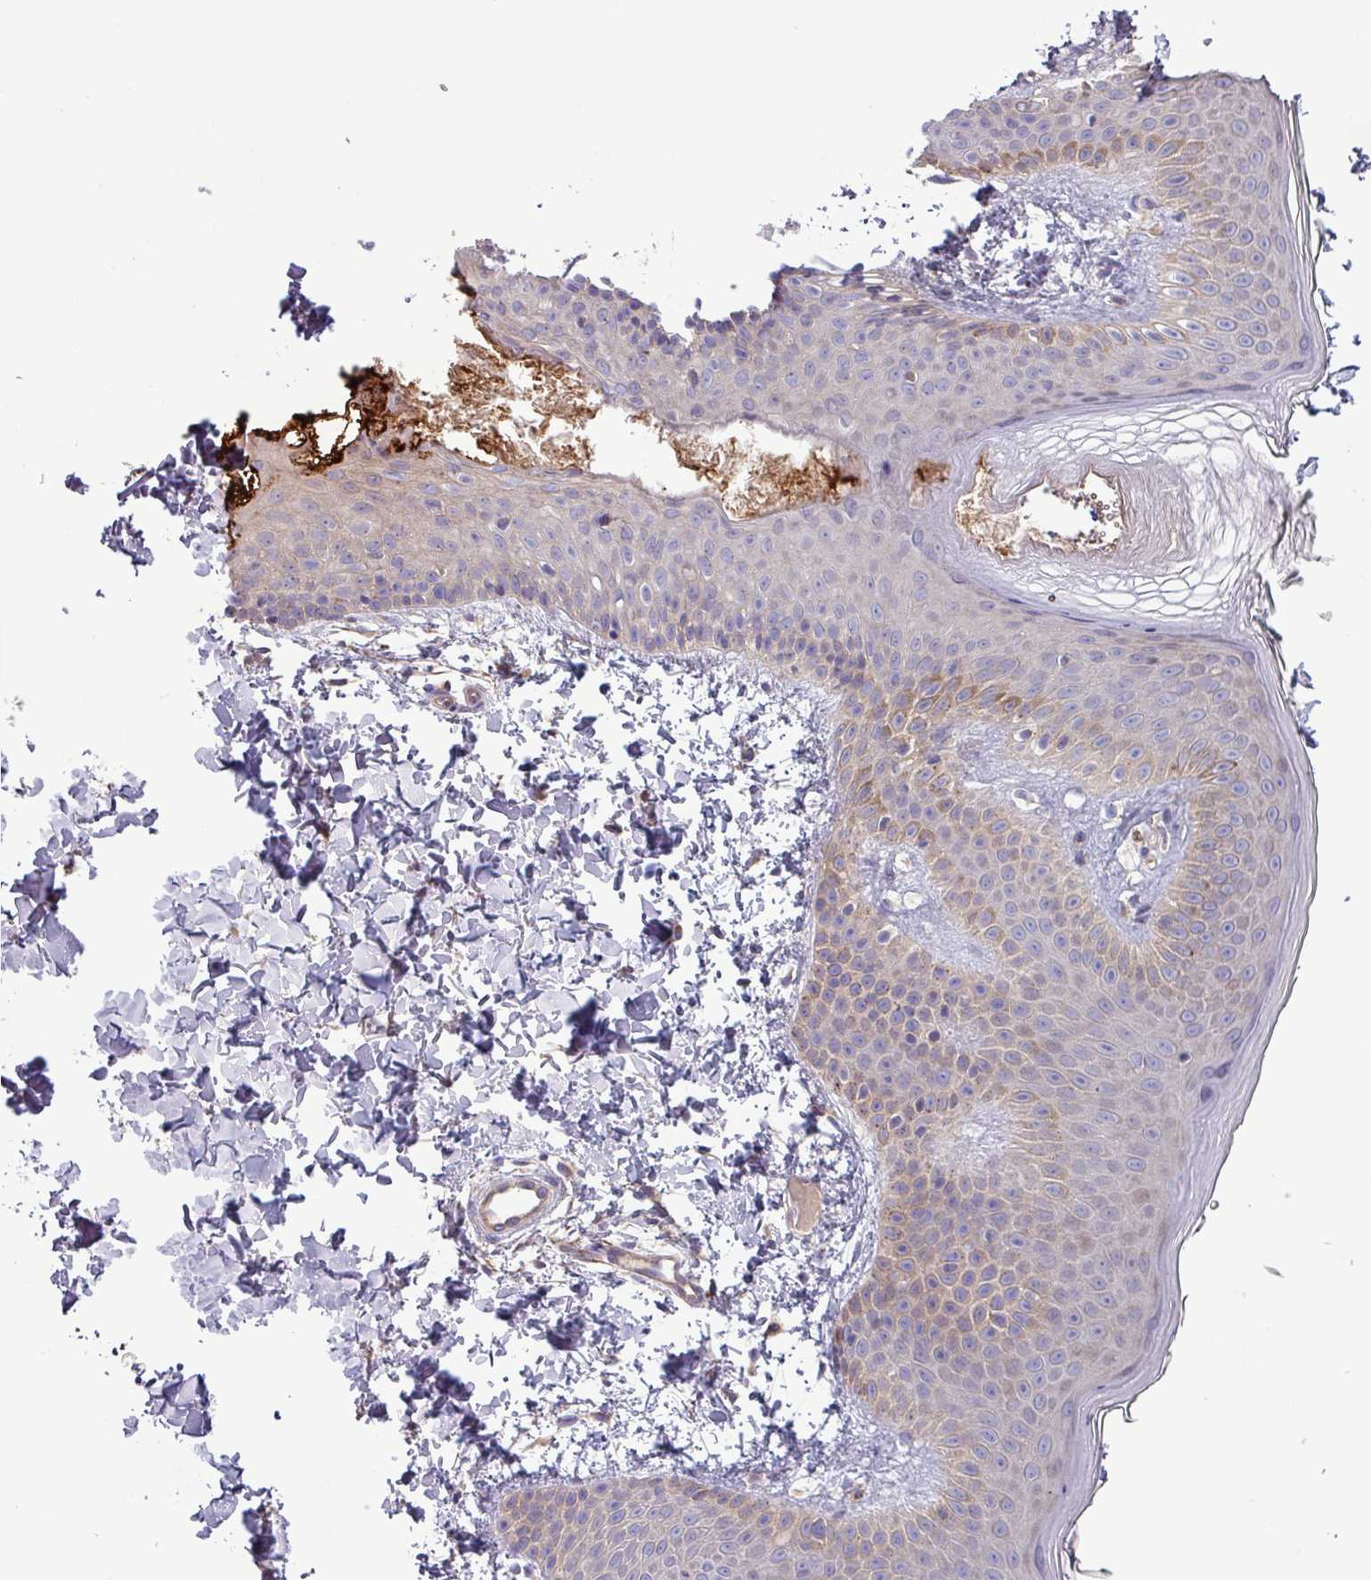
{"staining": {"intensity": "negative", "quantity": "none", "location": "none"}, "tissue": "skin", "cell_type": "Fibroblasts", "image_type": "normal", "snomed": [{"axis": "morphology", "description": "Normal tissue, NOS"}, {"axis": "topography", "description": "Skin"}], "caption": "This is an immunohistochemistry photomicrograph of normal human skin. There is no staining in fibroblasts.", "gene": "PLIN2", "patient": {"sex": "male", "age": 36}}